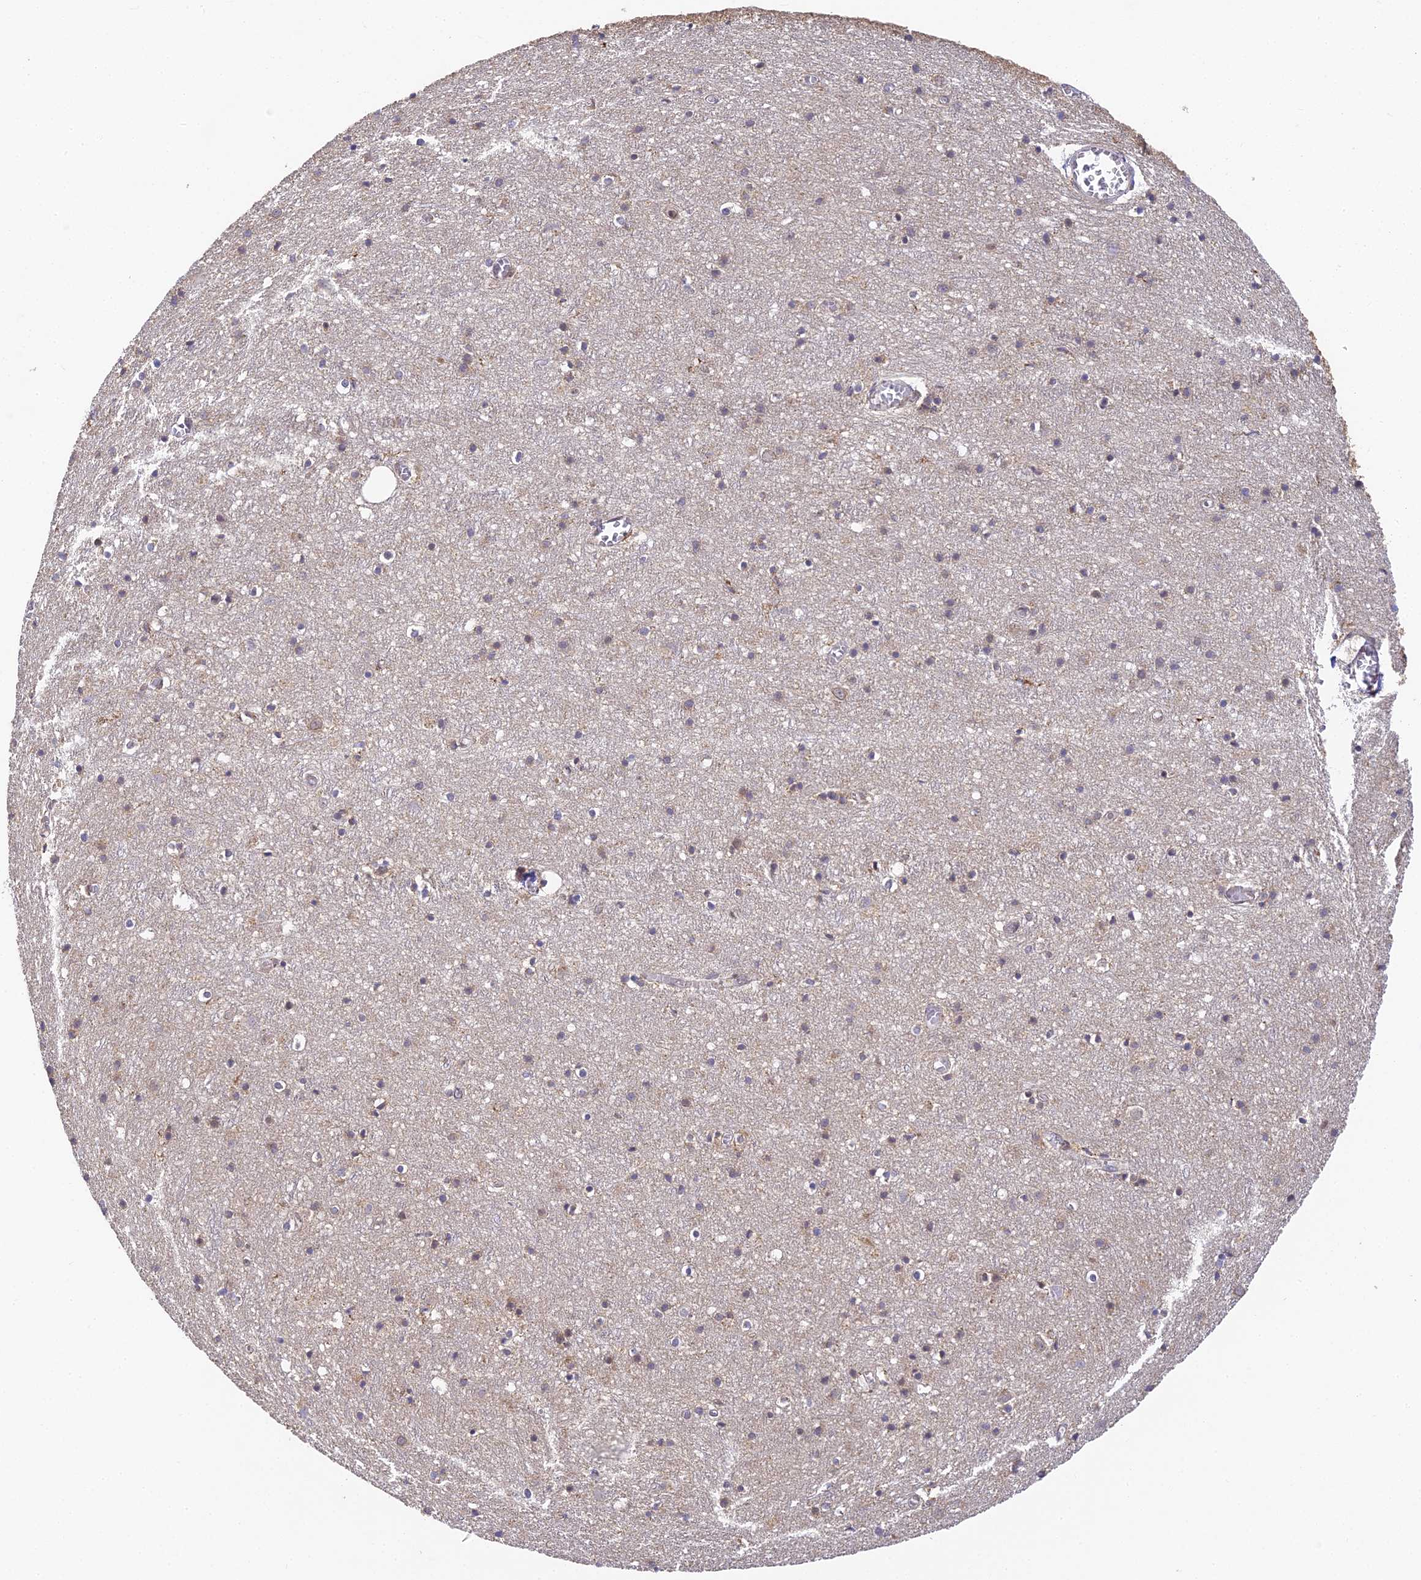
{"staining": {"intensity": "negative", "quantity": "none", "location": "none"}, "tissue": "cerebral cortex", "cell_type": "Endothelial cells", "image_type": "normal", "snomed": [{"axis": "morphology", "description": "Normal tissue, NOS"}, {"axis": "topography", "description": "Cerebral cortex"}], "caption": "Endothelial cells show no significant protein expression in normal cerebral cortex. Nuclei are stained in blue.", "gene": "DNAAF10", "patient": {"sex": "female", "age": 64}}